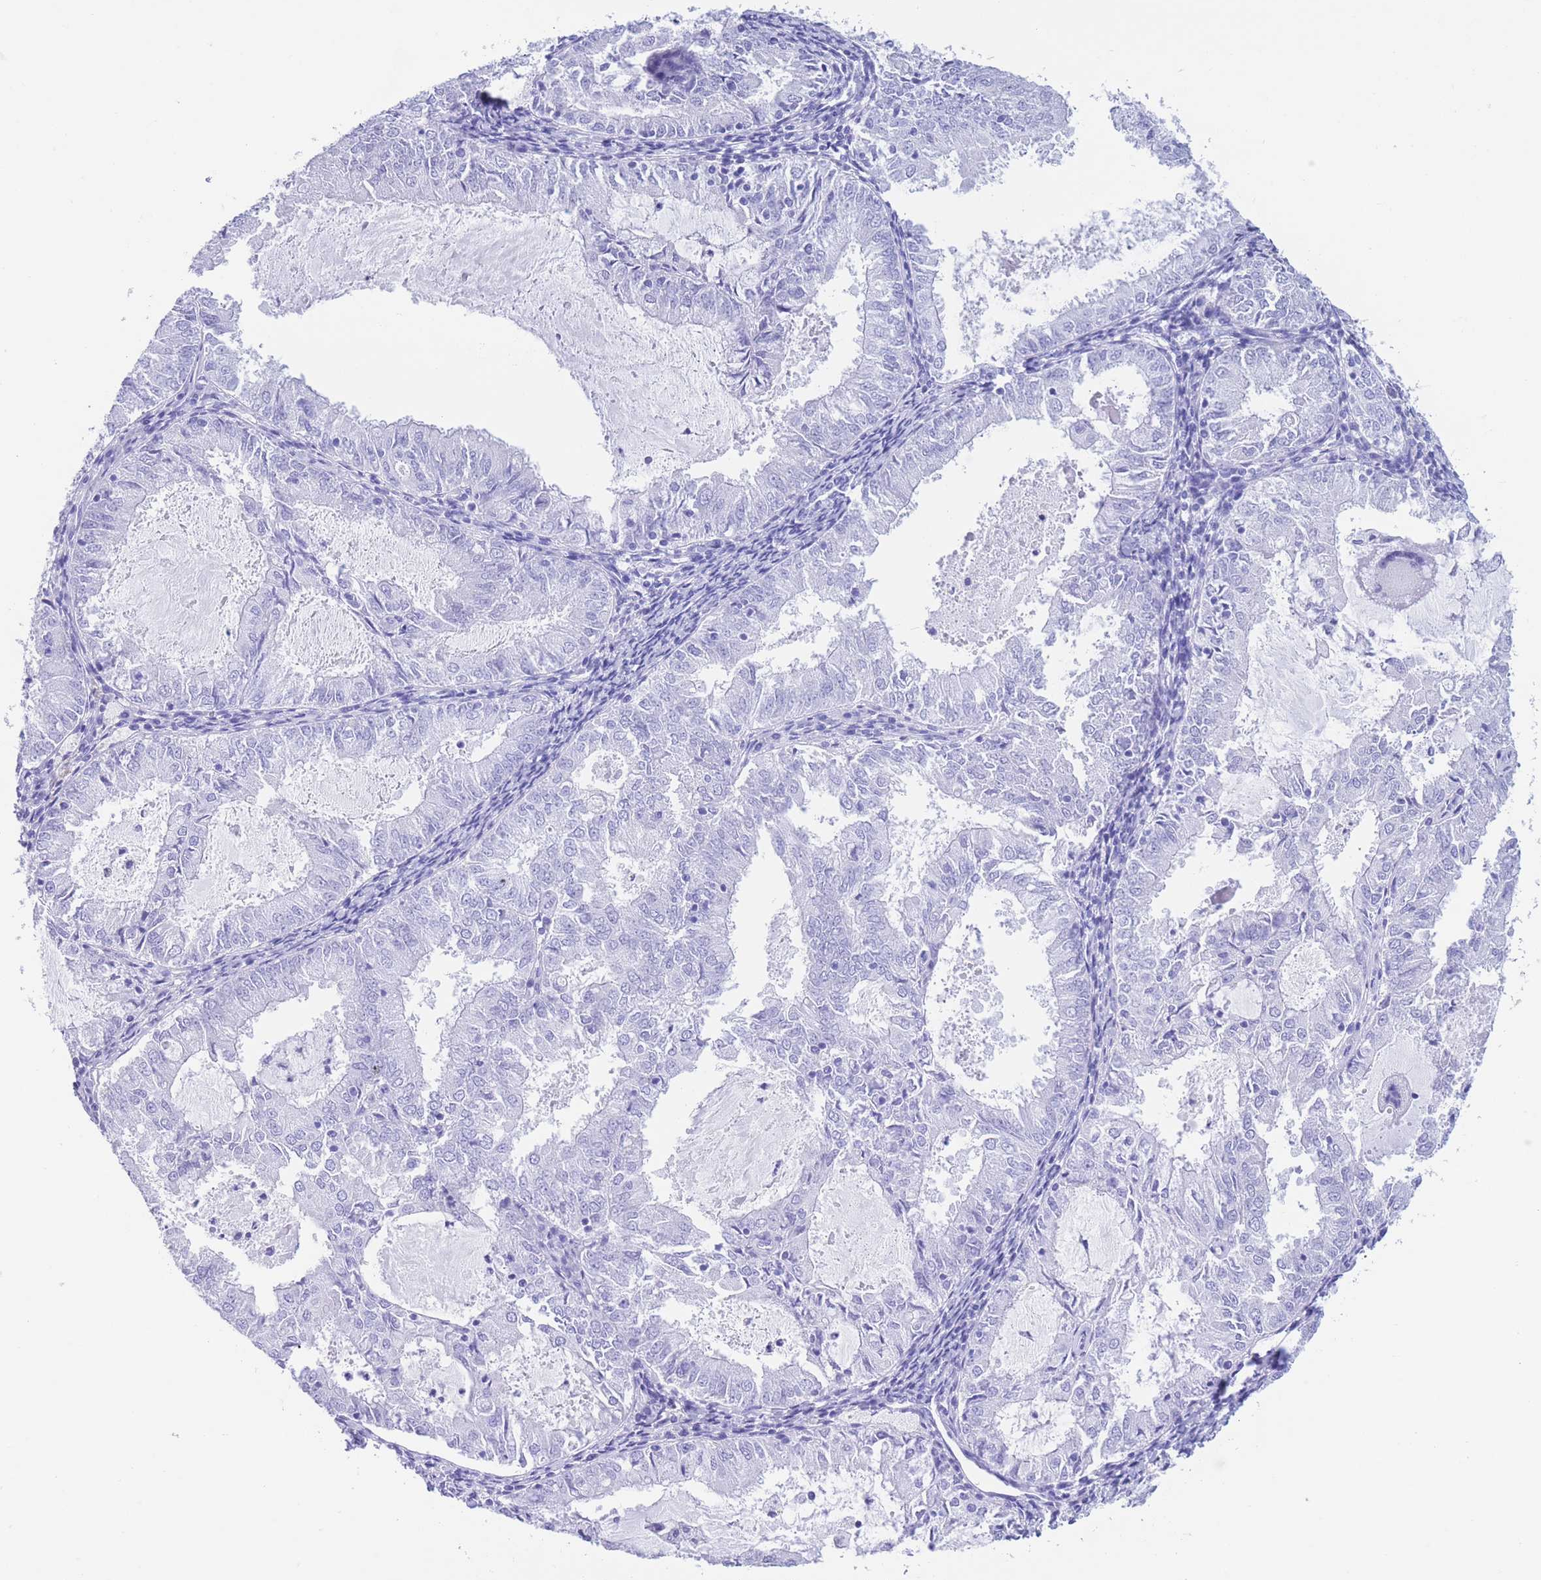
{"staining": {"intensity": "negative", "quantity": "none", "location": "none"}, "tissue": "endometrial cancer", "cell_type": "Tumor cells", "image_type": "cancer", "snomed": [{"axis": "morphology", "description": "Adenocarcinoma, NOS"}, {"axis": "topography", "description": "Endometrium"}], "caption": "Immunohistochemical staining of endometrial adenocarcinoma demonstrates no significant expression in tumor cells.", "gene": "SLCO1B3", "patient": {"sex": "female", "age": 57}}